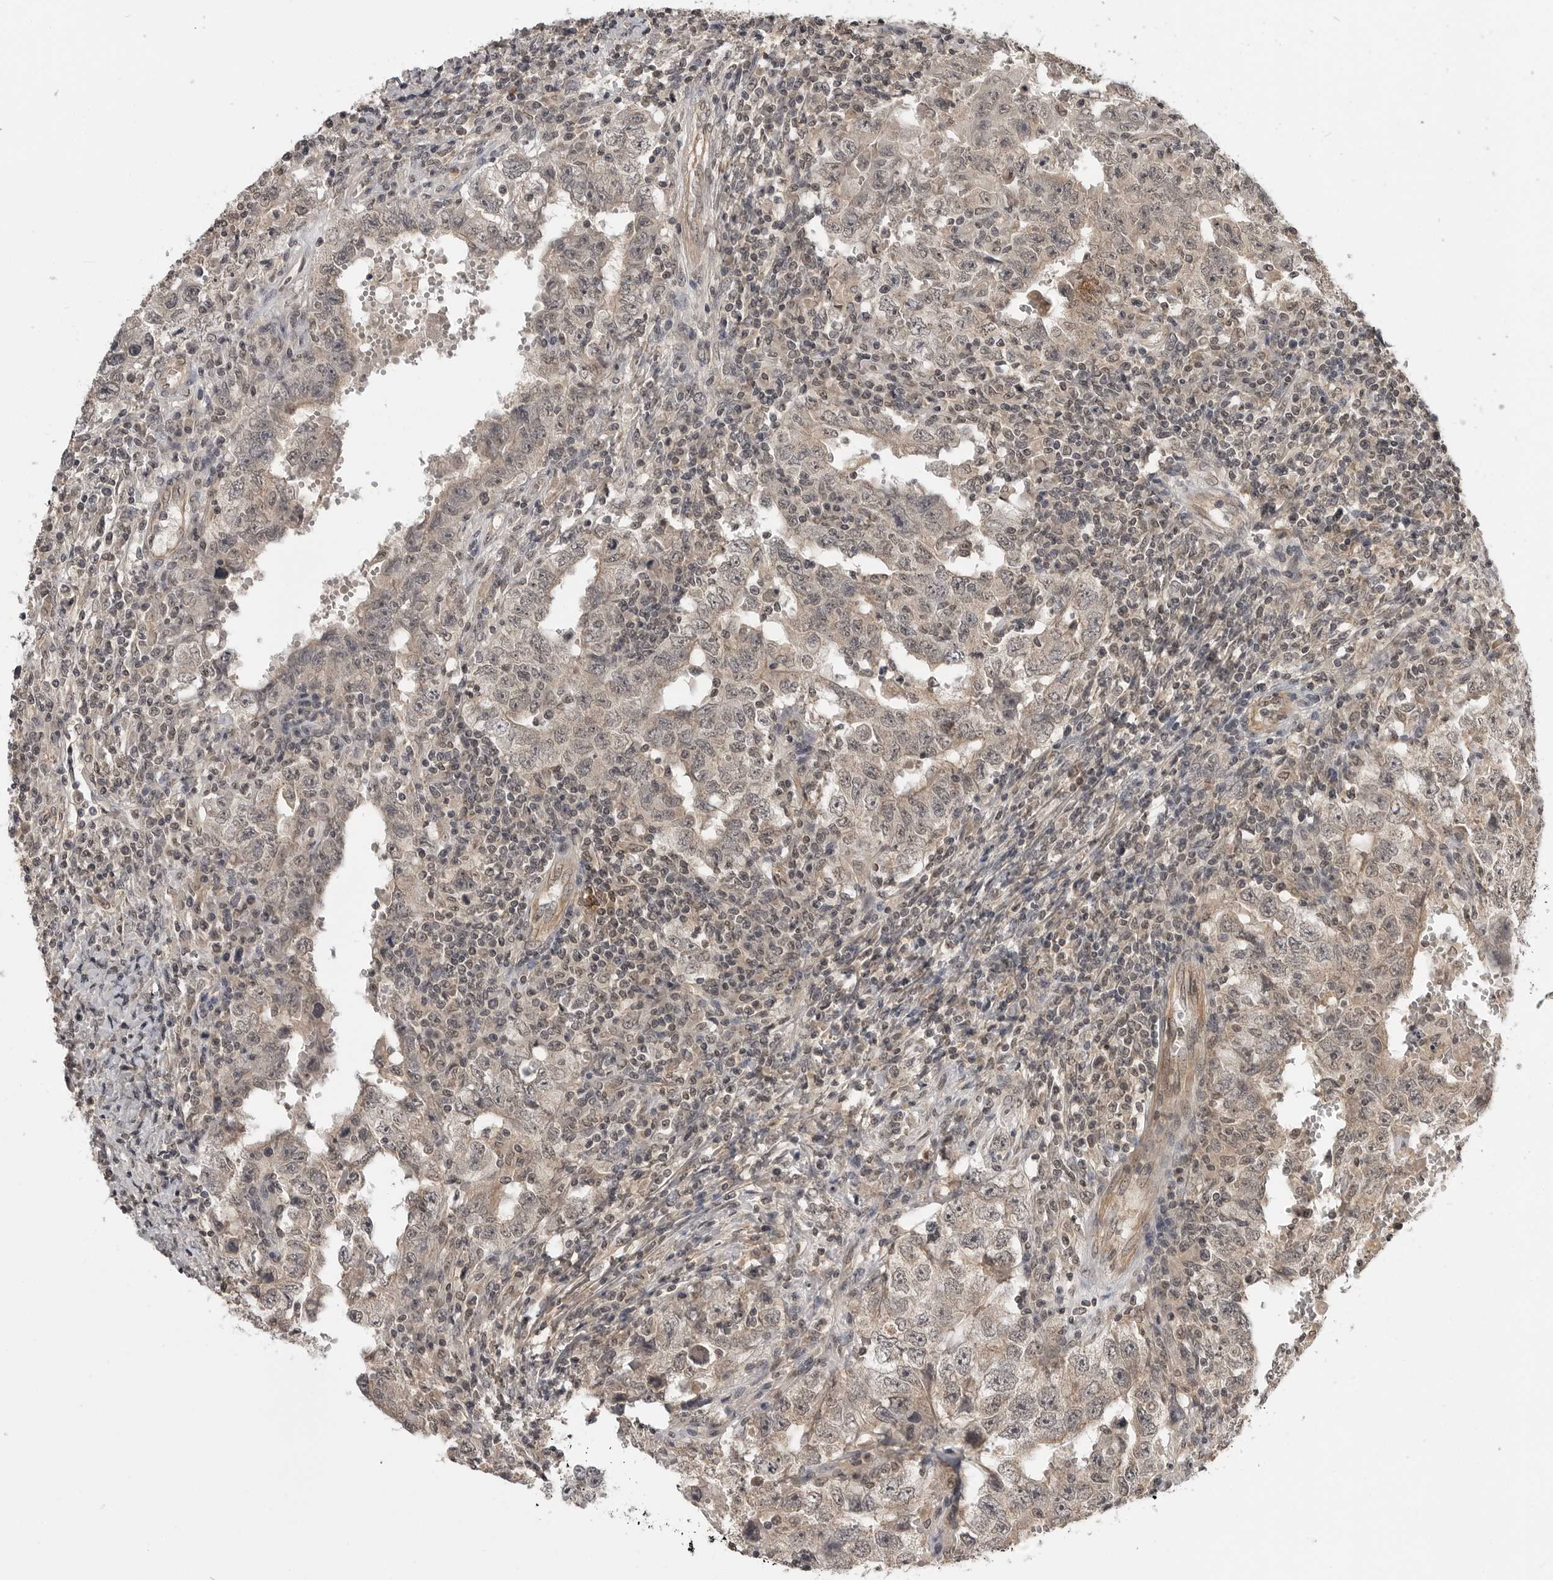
{"staining": {"intensity": "weak", "quantity": "<25%", "location": "nuclear"}, "tissue": "testis cancer", "cell_type": "Tumor cells", "image_type": "cancer", "snomed": [{"axis": "morphology", "description": "Carcinoma, Embryonal, NOS"}, {"axis": "topography", "description": "Testis"}], "caption": "Tumor cells are negative for brown protein staining in testis cancer (embryonal carcinoma).", "gene": "IL24", "patient": {"sex": "male", "age": 26}}